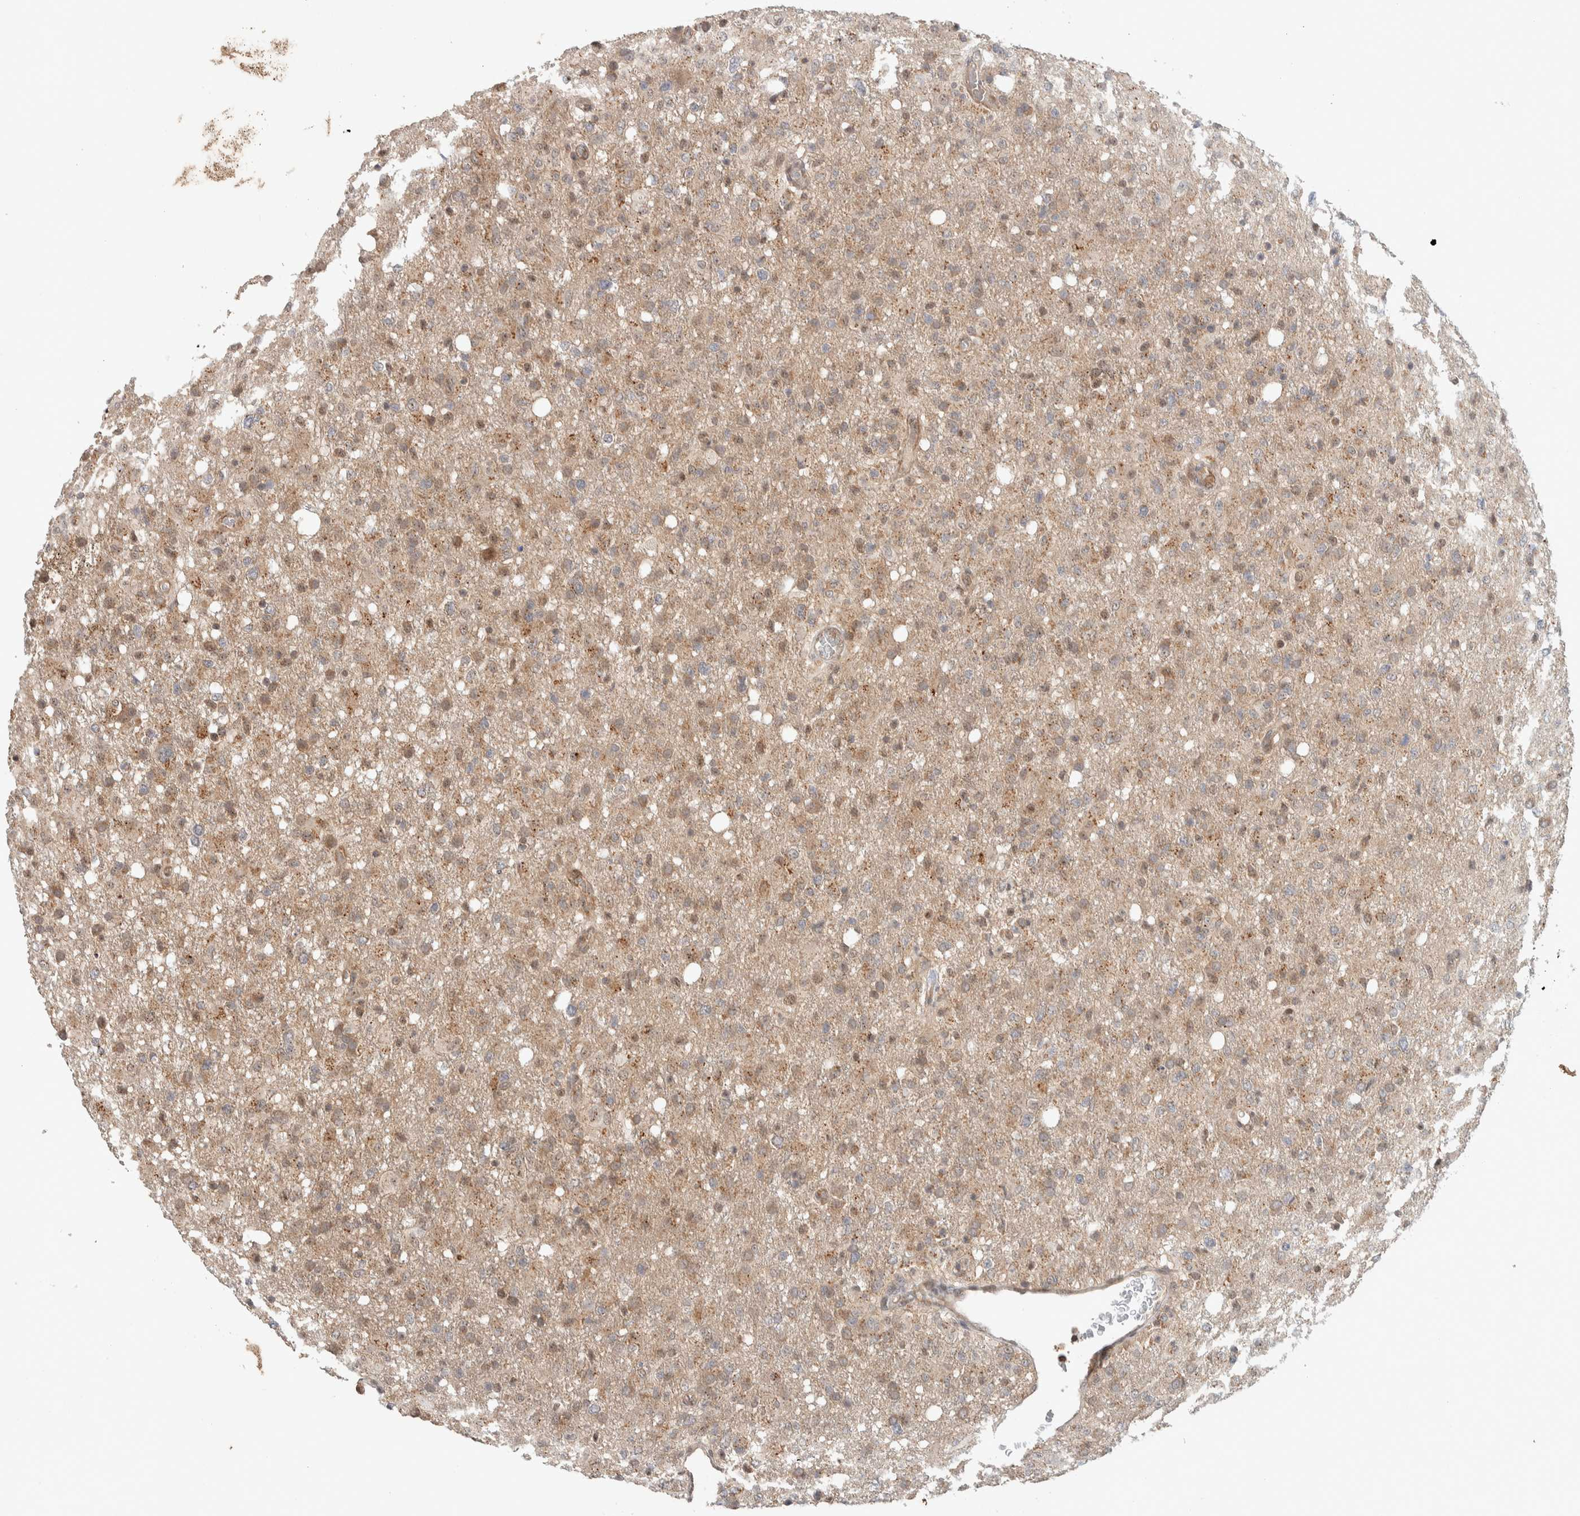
{"staining": {"intensity": "weak", "quantity": ">75%", "location": "cytoplasmic/membranous"}, "tissue": "glioma", "cell_type": "Tumor cells", "image_type": "cancer", "snomed": [{"axis": "morphology", "description": "Glioma, malignant, High grade"}, {"axis": "topography", "description": "Brain"}], "caption": "Weak cytoplasmic/membranous protein staining is identified in about >75% of tumor cells in malignant glioma (high-grade).", "gene": "DEPTOR", "patient": {"sex": "female", "age": 57}}